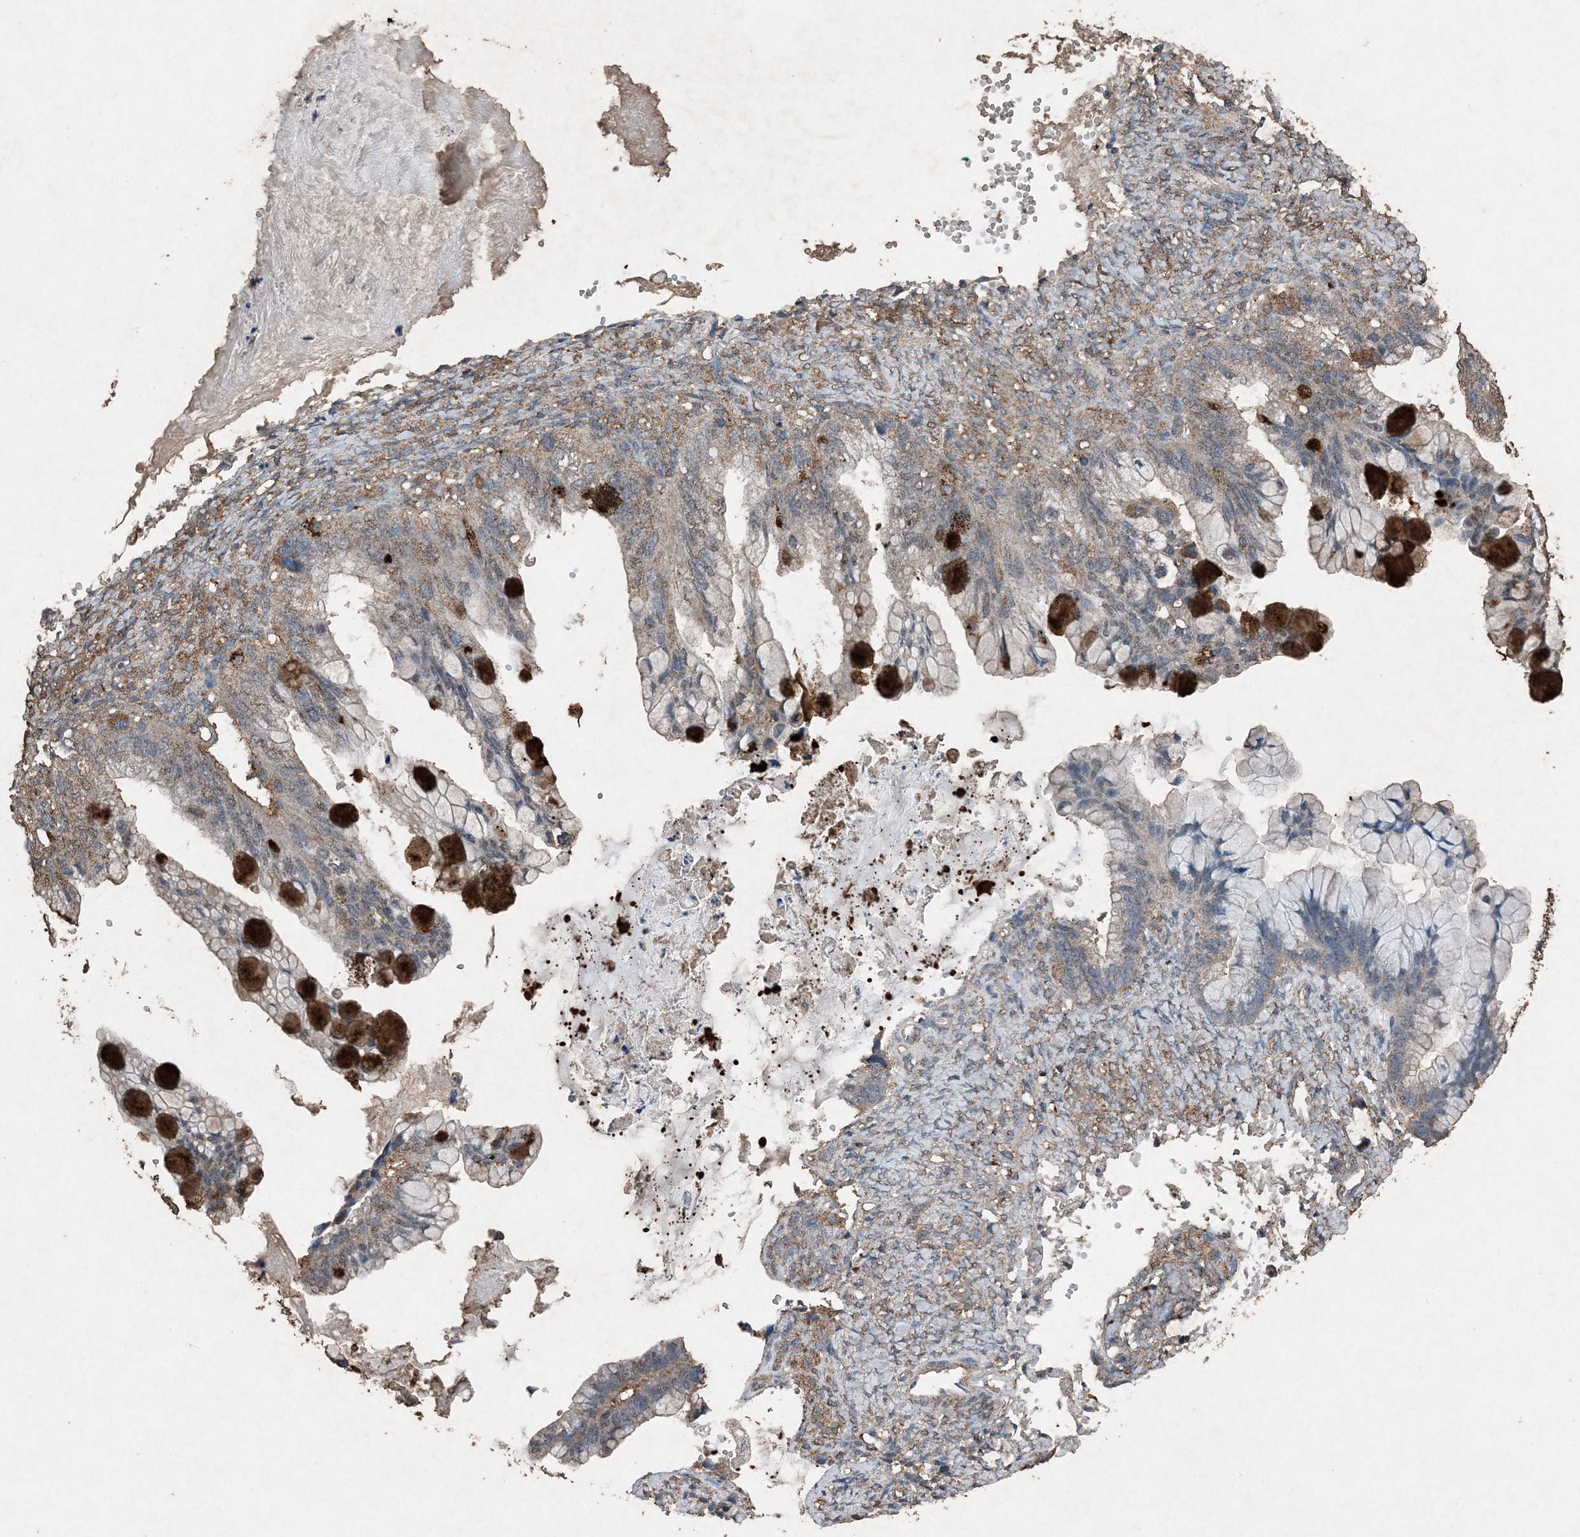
{"staining": {"intensity": "strong", "quantity": "<25%", "location": "cytoplasmic/membranous"}, "tissue": "ovarian cancer", "cell_type": "Tumor cells", "image_type": "cancer", "snomed": [{"axis": "morphology", "description": "Cystadenocarcinoma, mucinous, NOS"}, {"axis": "topography", "description": "Ovary"}], "caption": "A brown stain labels strong cytoplasmic/membranous expression of a protein in human ovarian cancer tumor cells. The staining is performed using DAB (3,3'-diaminobenzidine) brown chromogen to label protein expression. The nuclei are counter-stained blue using hematoxylin.", "gene": "FCN3", "patient": {"sex": "female", "age": 36}}